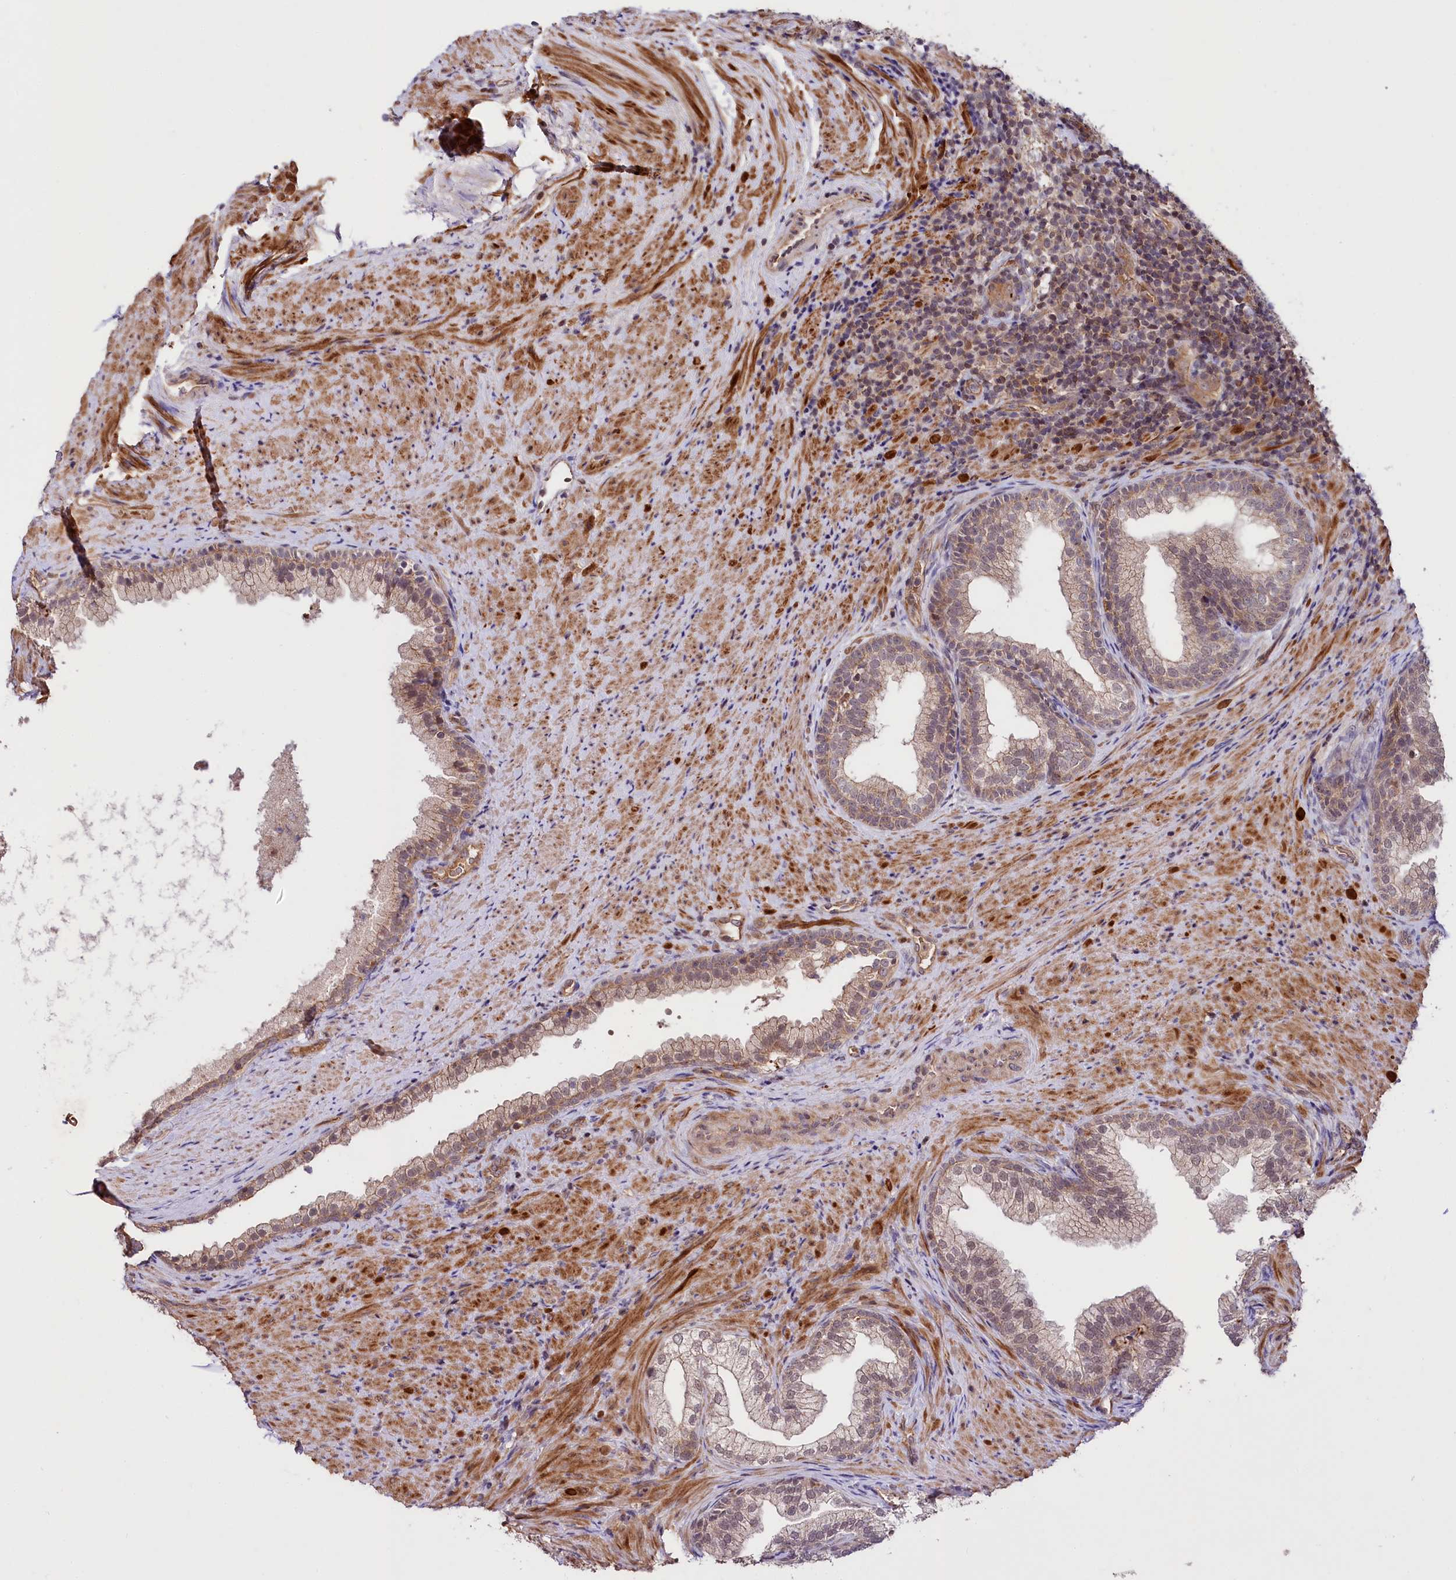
{"staining": {"intensity": "moderate", "quantity": "25%-75%", "location": "cytoplasmic/membranous"}, "tissue": "prostate", "cell_type": "Glandular cells", "image_type": "normal", "snomed": [{"axis": "morphology", "description": "Normal tissue, NOS"}, {"axis": "topography", "description": "Prostate"}], "caption": "Approximately 25%-75% of glandular cells in normal human prostate demonstrate moderate cytoplasmic/membranous protein staining as visualized by brown immunohistochemical staining.", "gene": "TAFAZZIN", "patient": {"sex": "male", "age": 76}}